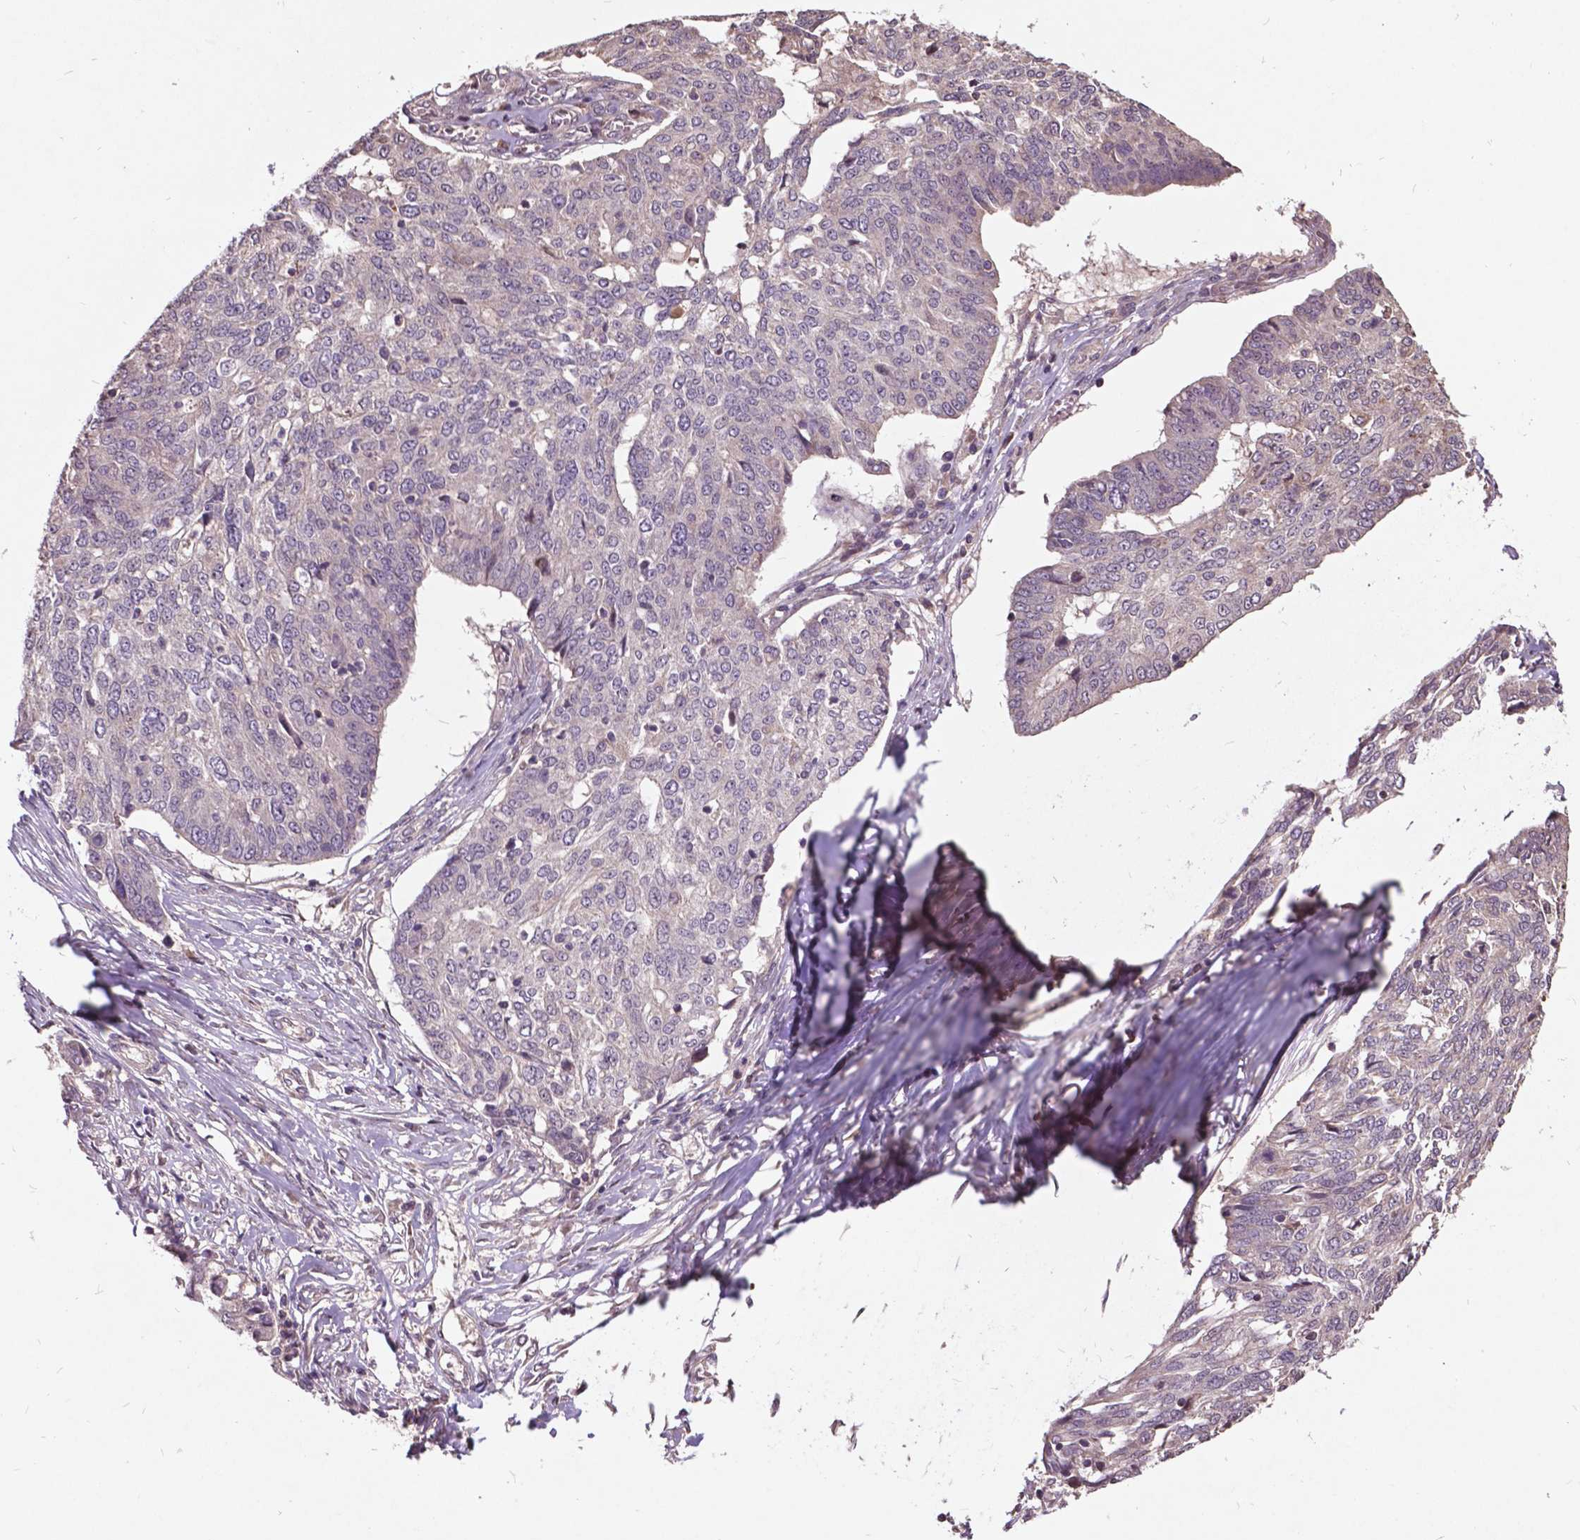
{"staining": {"intensity": "negative", "quantity": "none", "location": "none"}, "tissue": "ovarian cancer", "cell_type": "Tumor cells", "image_type": "cancer", "snomed": [{"axis": "morphology", "description": "Cystadenocarcinoma, serous, NOS"}, {"axis": "topography", "description": "Ovary"}], "caption": "Serous cystadenocarcinoma (ovarian) was stained to show a protein in brown. There is no significant positivity in tumor cells. (DAB (3,3'-diaminobenzidine) IHC with hematoxylin counter stain).", "gene": "AP1S3", "patient": {"sex": "female", "age": 67}}